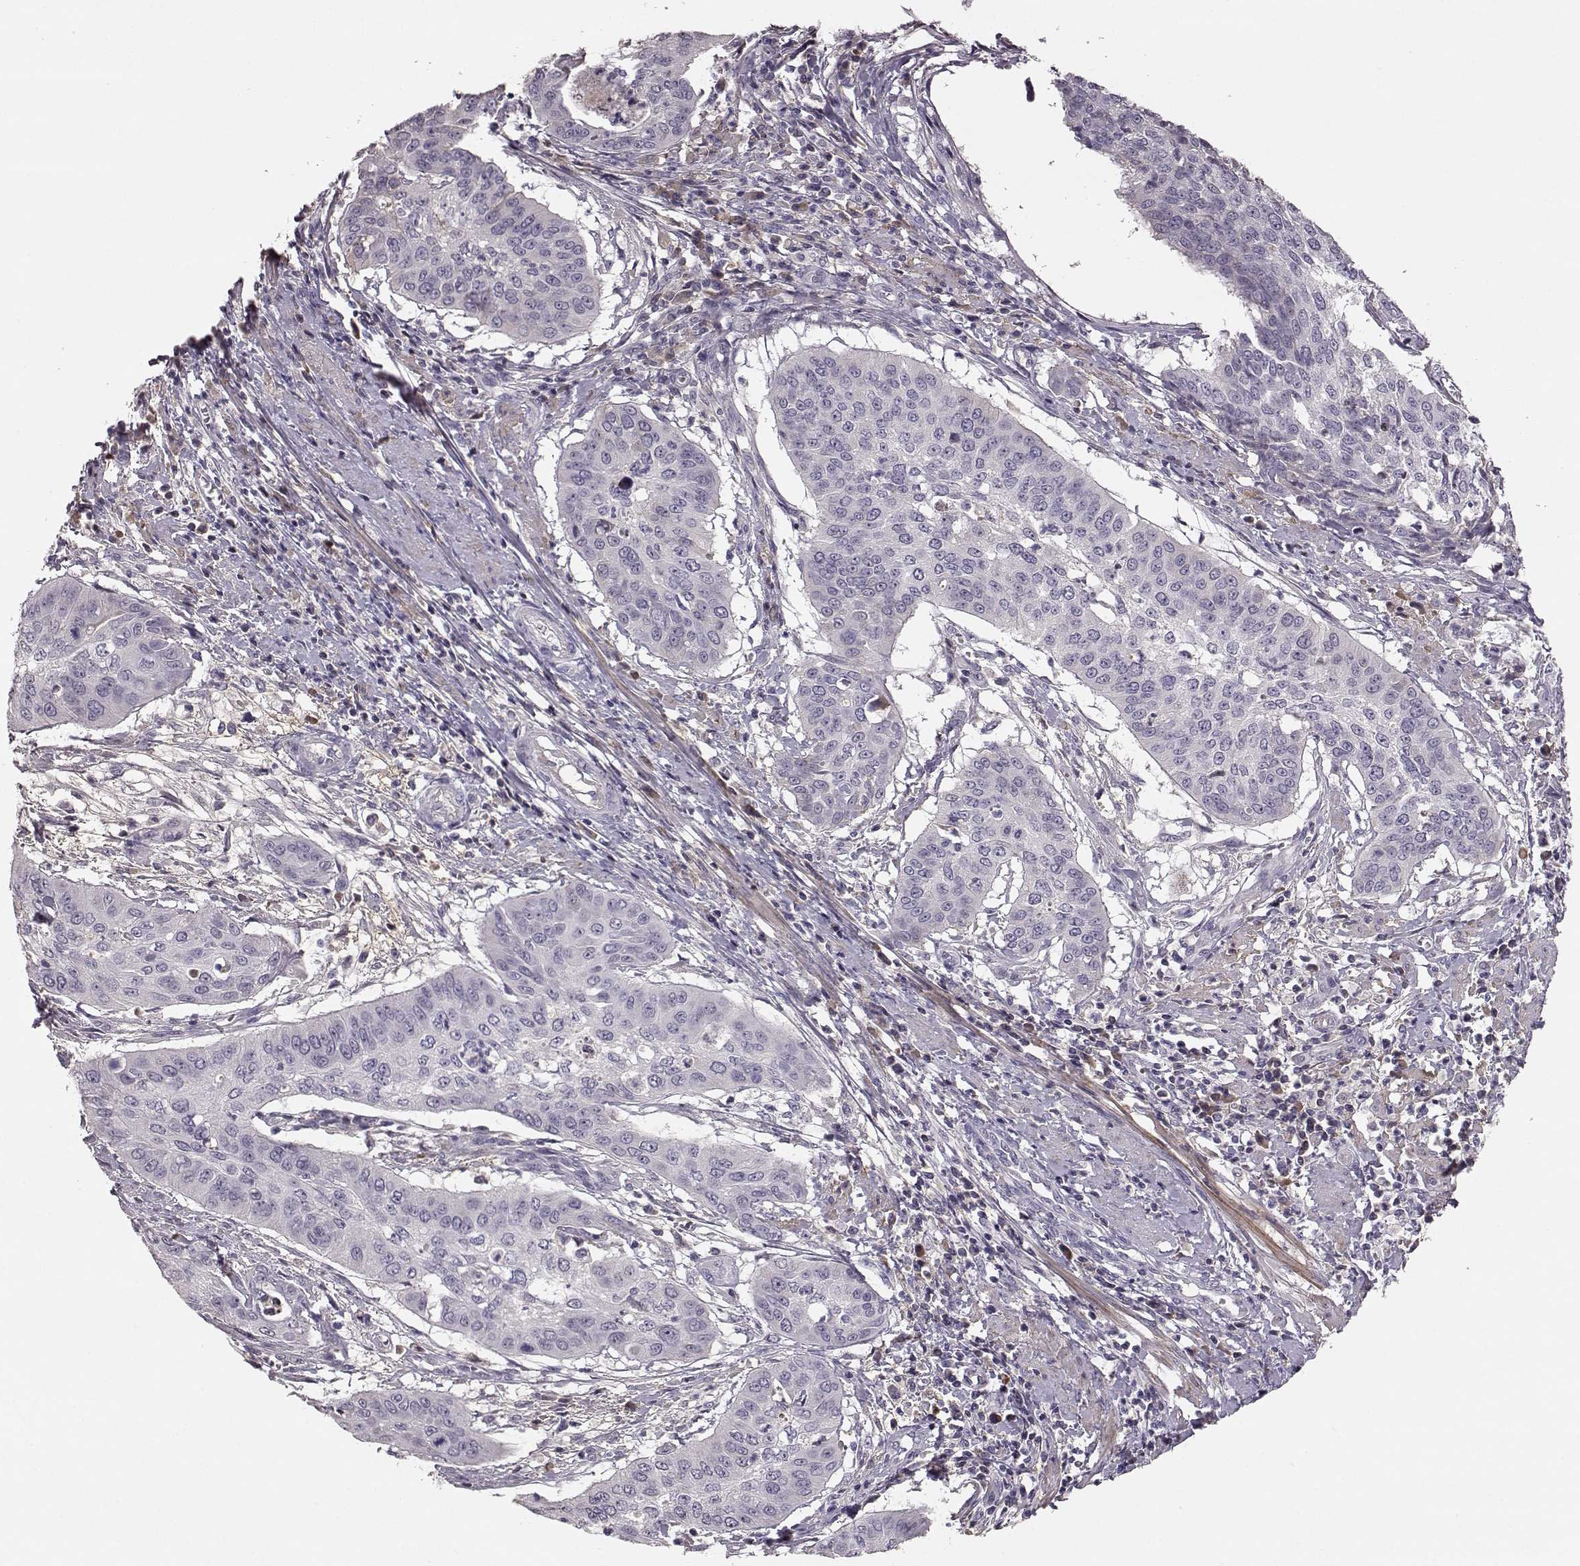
{"staining": {"intensity": "negative", "quantity": "none", "location": "none"}, "tissue": "cervical cancer", "cell_type": "Tumor cells", "image_type": "cancer", "snomed": [{"axis": "morphology", "description": "Squamous cell carcinoma, NOS"}, {"axis": "topography", "description": "Cervix"}], "caption": "There is no significant positivity in tumor cells of squamous cell carcinoma (cervical).", "gene": "YJEFN3", "patient": {"sex": "female", "age": 39}}